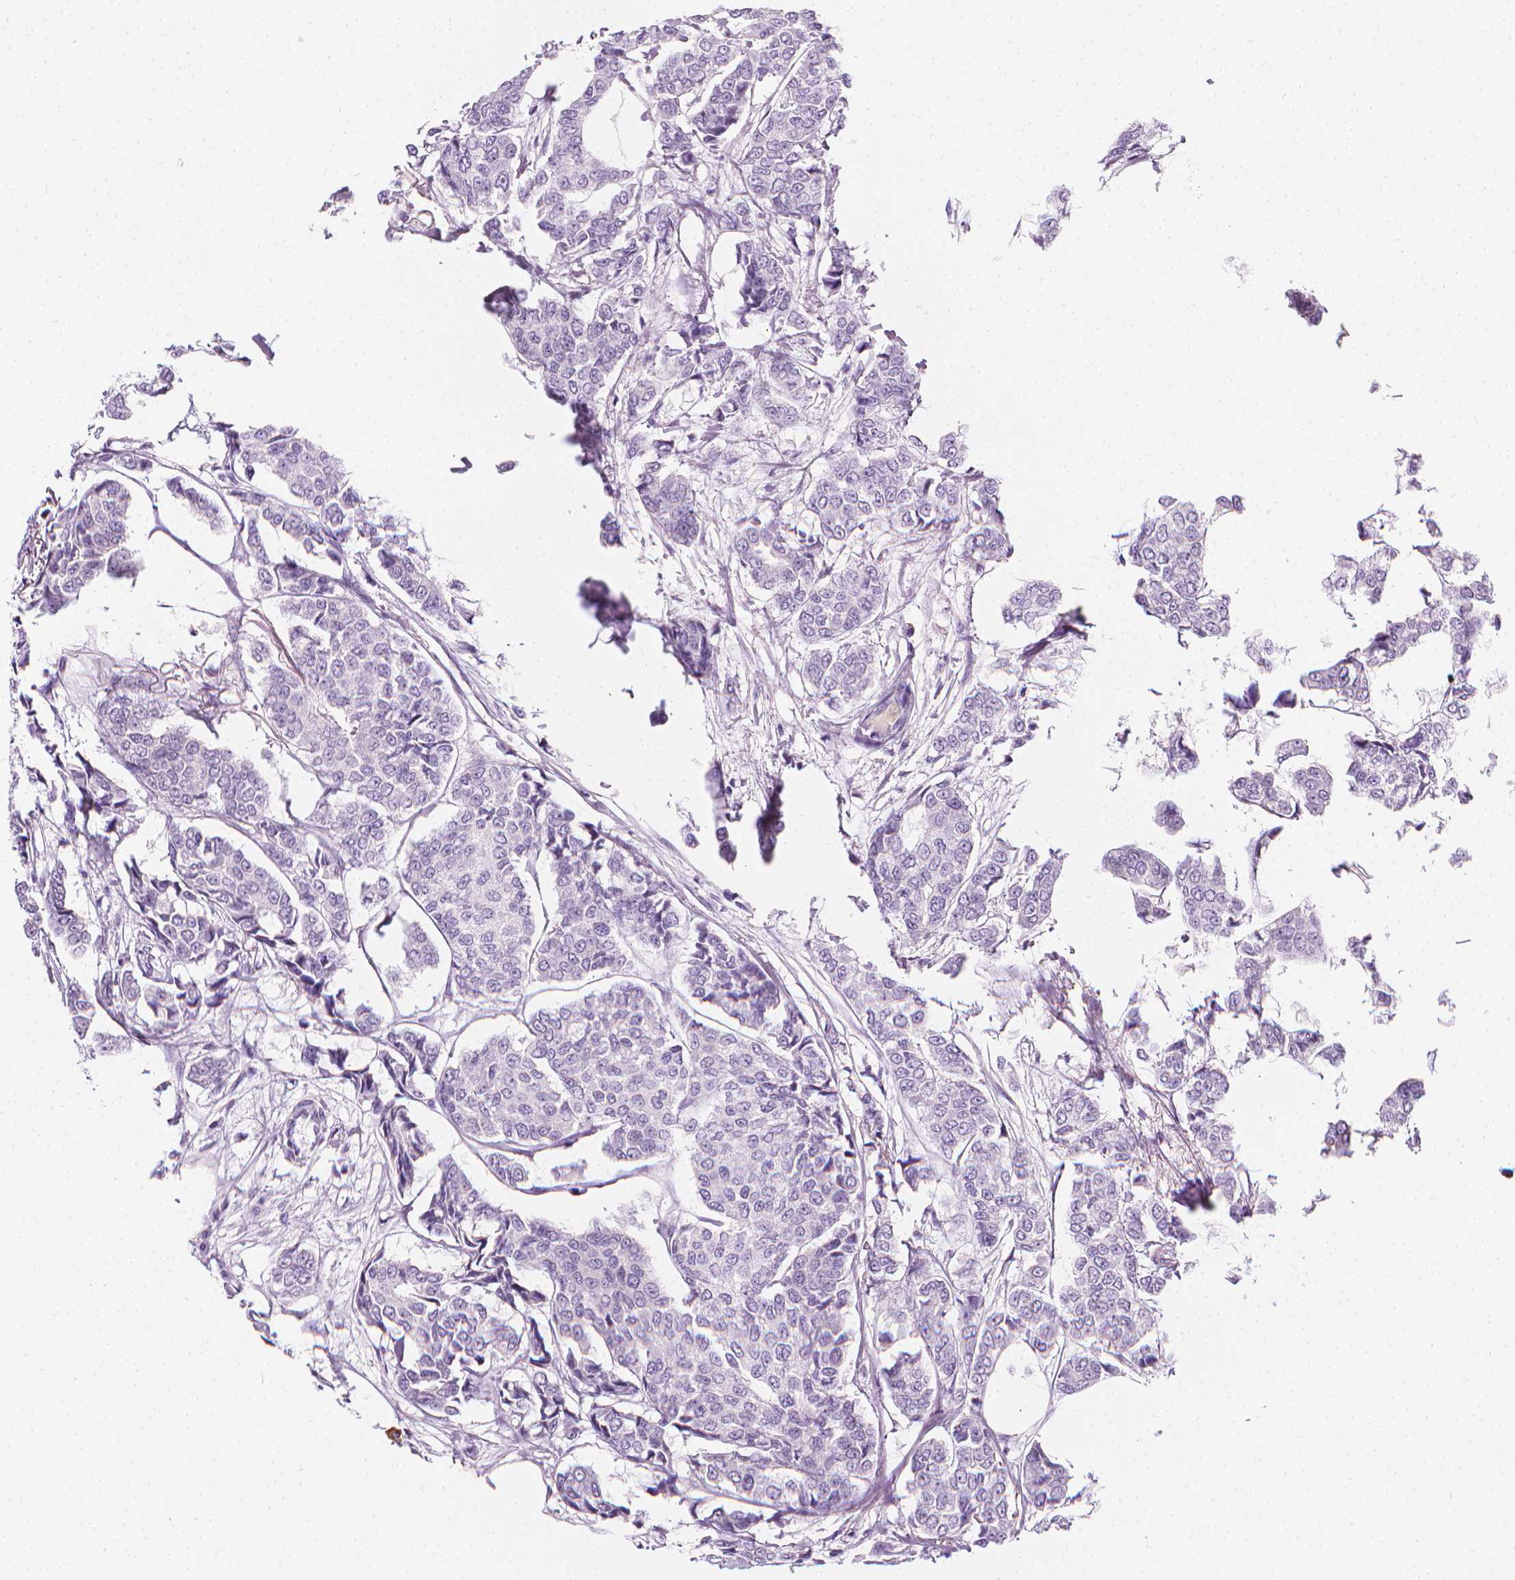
{"staining": {"intensity": "negative", "quantity": "none", "location": "none"}, "tissue": "breast cancer", "cell_type": "Tumor cells", "image_type": "cancer", "snomed": [{"axis": "morphology", "description": "Duct carcinoma"}, {"axis": "topography", "description": "Breast"}], "caption": "A photomicrograph of intraductal carcinoma (breast) stained for a protein reveals no brown staining in tumor cells.", "gene": "DCAF8L1", "patient": {"sex": "female", "age": 94}}